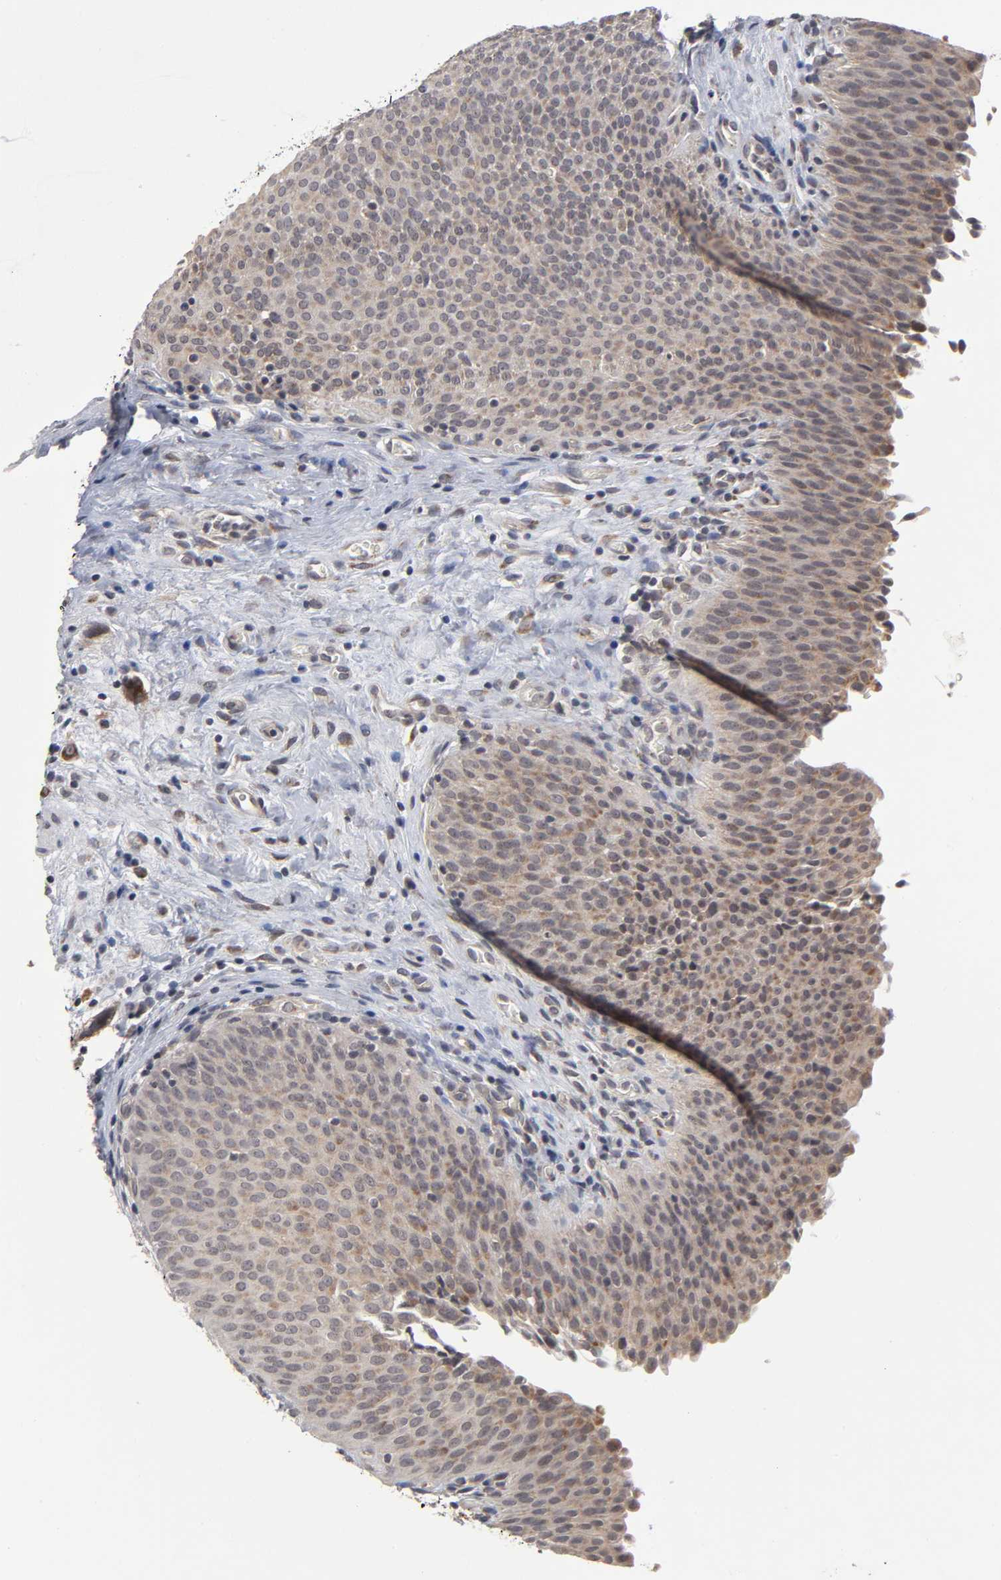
{"staining": {"intensity": "moderate", "quantity": ">75%", "location": "cytoplasmic/membranous"}, "tissue": "urinary bladder", "cell_type": "Urothelial cells", "image_type": "normal", "snomed": [{"axis": "morphology", "description": "Normal tissue, NOS"}, {"axis": "morphology", "description": "Dysplasia, NOS"}, {"axis": "topography", "description": "Urinary bladder"}], "caption": "Immunohistochemical staining of benign urinary bladder displays >75% levels of moderate cytoplasmic/membranous protein positivity in approximately >75% of urothelial cells. (DAB = brown stain, brightfield microscopy at high magnification).", "gene": "AUH", "patient": {"sex": "male", "age": 35}}